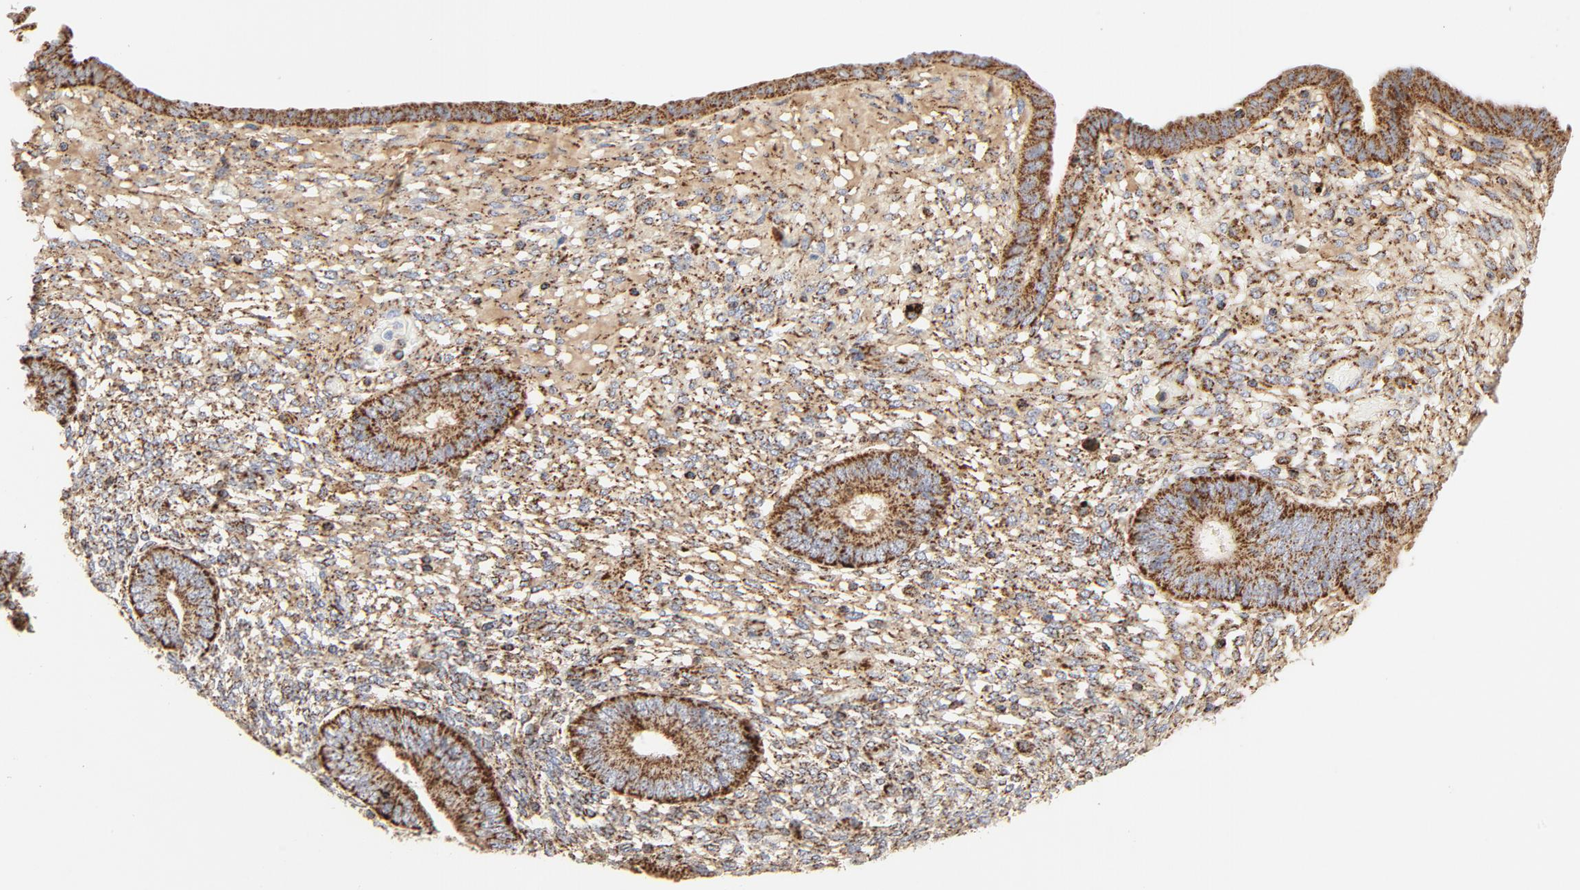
{"staining": {"intensity": "moderate", "quantity": ">75%", "location": "cytoplasmic/membranous"}, "tissue": "endometrium", "cell_type": "Cells in endometrial stroma", "image_type": "normal", "snomed": [{"axis": "morphology", "description": "Normal tissue, NOS"}, {"axis": "topography", "description": "Endometrium"}], "caption": "Brown immunohistochemical staining in unremarkable human endometrium exhibits moderate cytoplasmic/membranous expression in approximately >75% of cells in endometrial stroma.", "gene": "PCNX4", "patient": {"sex": "female", "age": 42}}